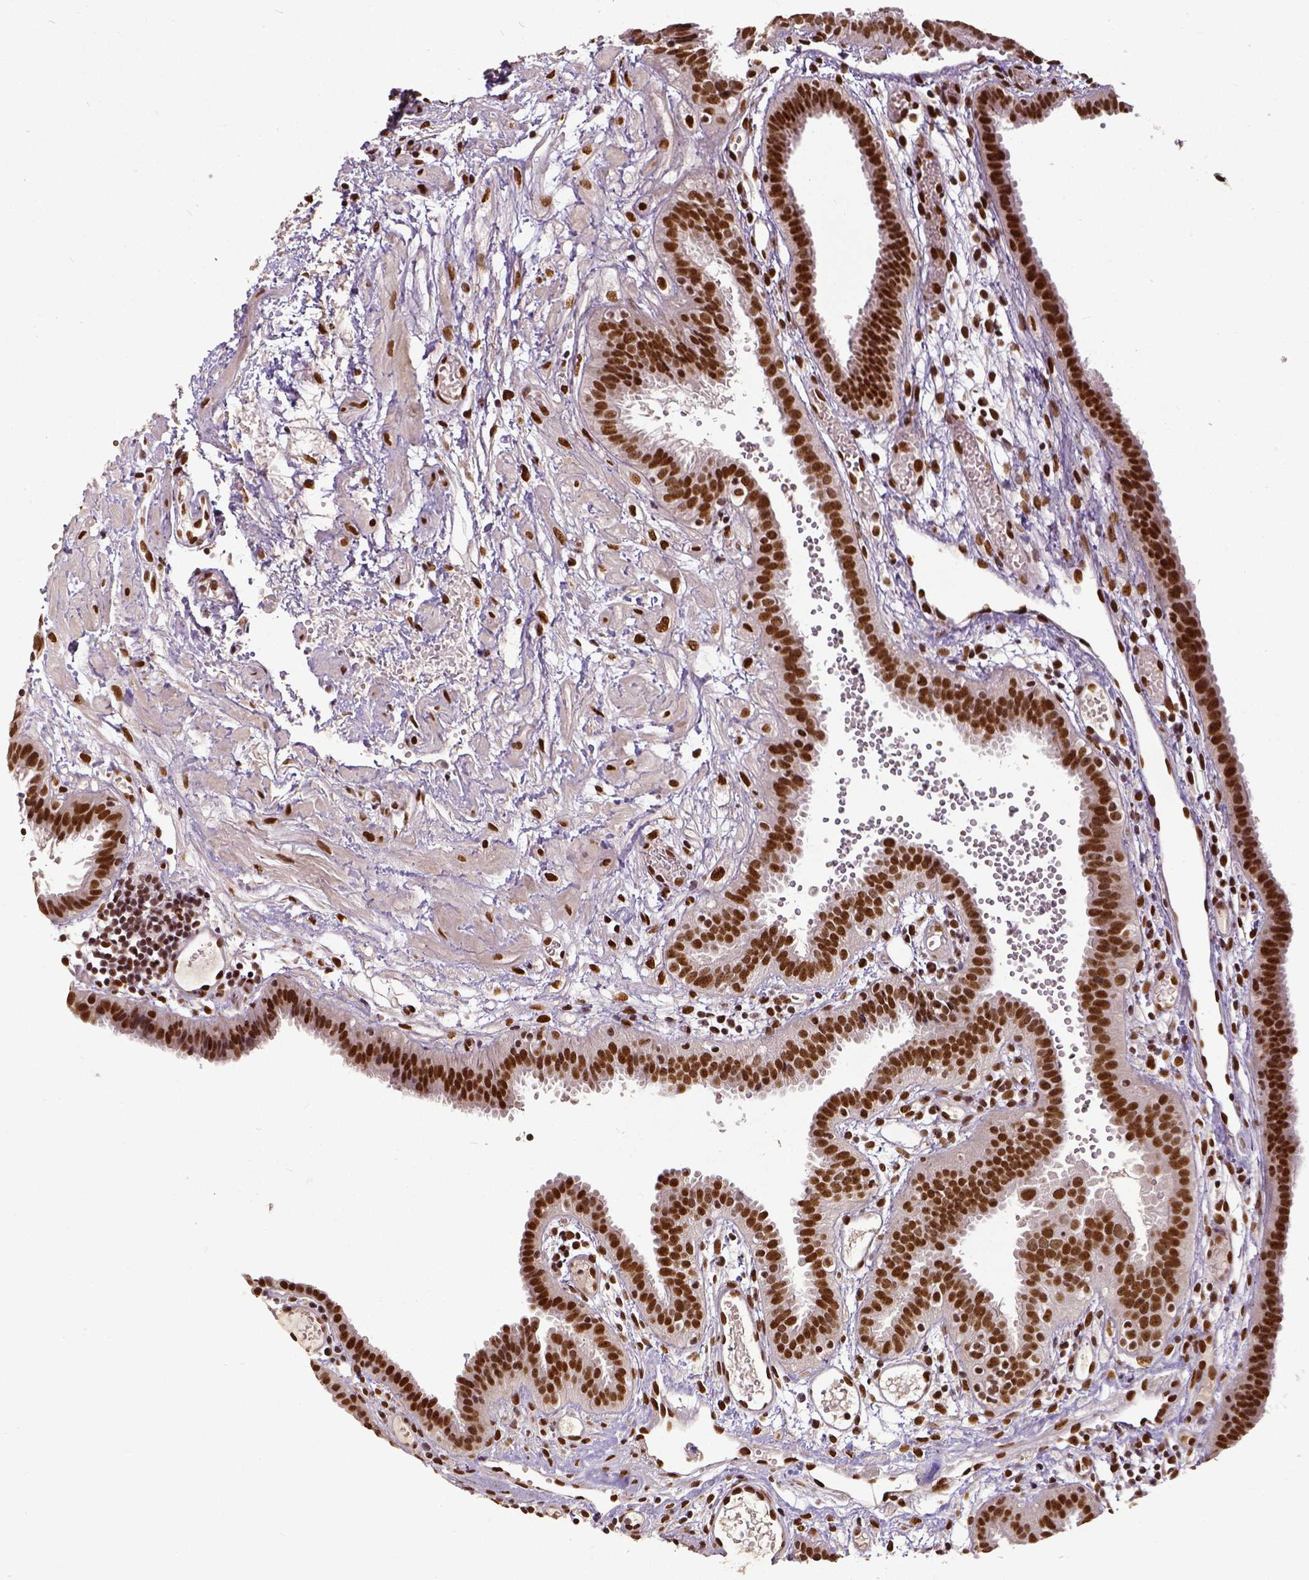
{"staining": {"intensity": "strong", "quantity": ">75%", "location": "nuclear"}, "tissue": "fallopian tube", "cell_type": "Glandular cells", "image_type": "normal", "snomed": [{"axis": "morphology", "description": "Normal tissue, NOS"}, {"axis": "topography", "description": "Fallopian tube"}], "caption": "Immunohistochemical staining of benign fallopian tube exhibits >75% levels of strong nuclear protein expression in about >75% of glandular cells.", "gene": "ATRX", "patient": {"sex": "female", "age": 37}}